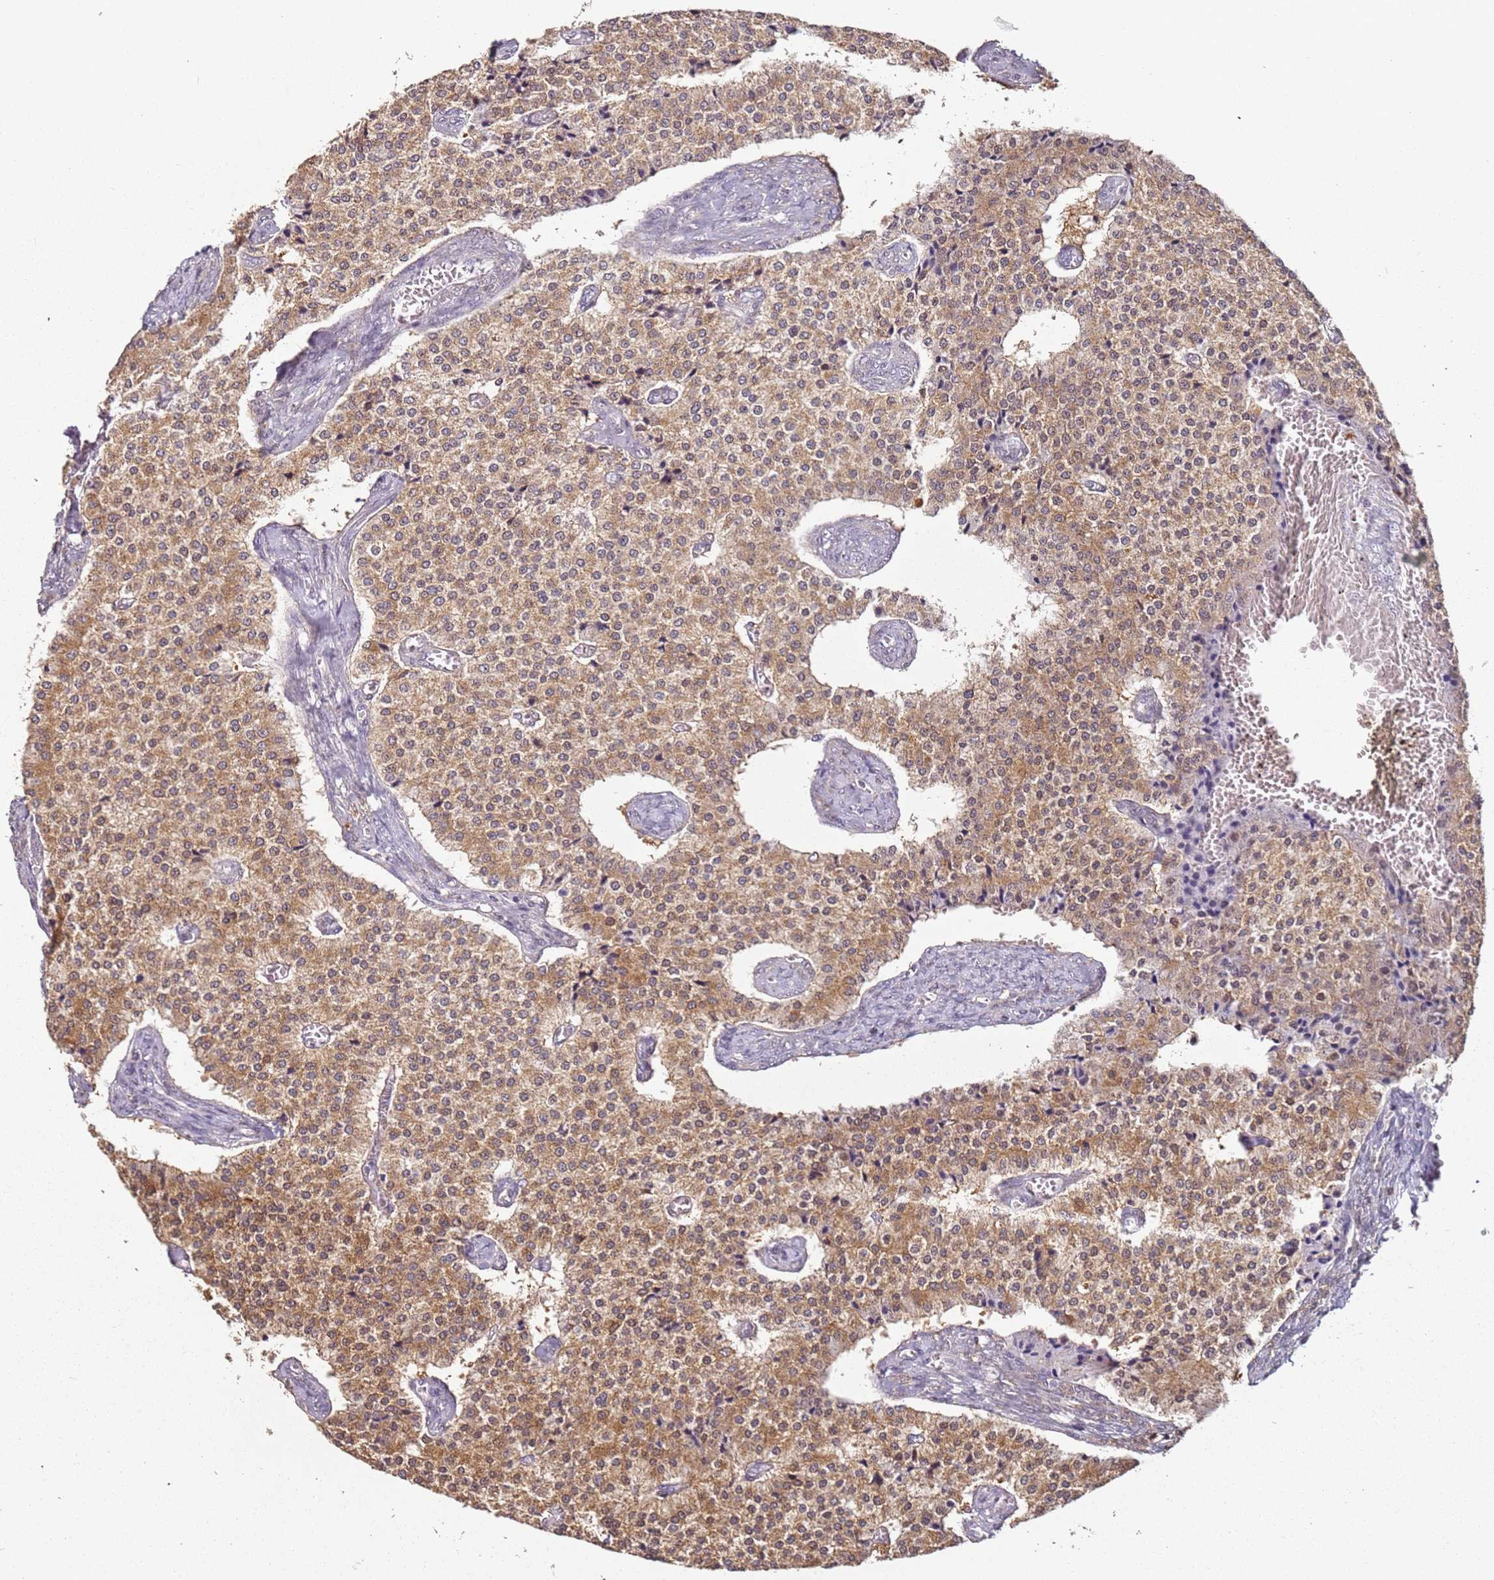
{"staining": {"intensity": "moderate", "quantity": ">75%", "location": "cytoplasmic/membranous"}, "tissue": "carcinoid", "cell_type": "Tumor cells", "image_type": "cancer", "snomed": [{"axis": "morphology", "description": "Carcinoid, malignant, NOS"}, {"axis": "topography", "description": "Colon"}], "caption": "A micrograph showing moderate cytoplasmic/membranous positivity in approximately >75% of tumor cells in carcinoid, as visualized by brown immunohistochemical staining.", "gene": "MDH1", "patient": {"sex": "female", "age": 52}}